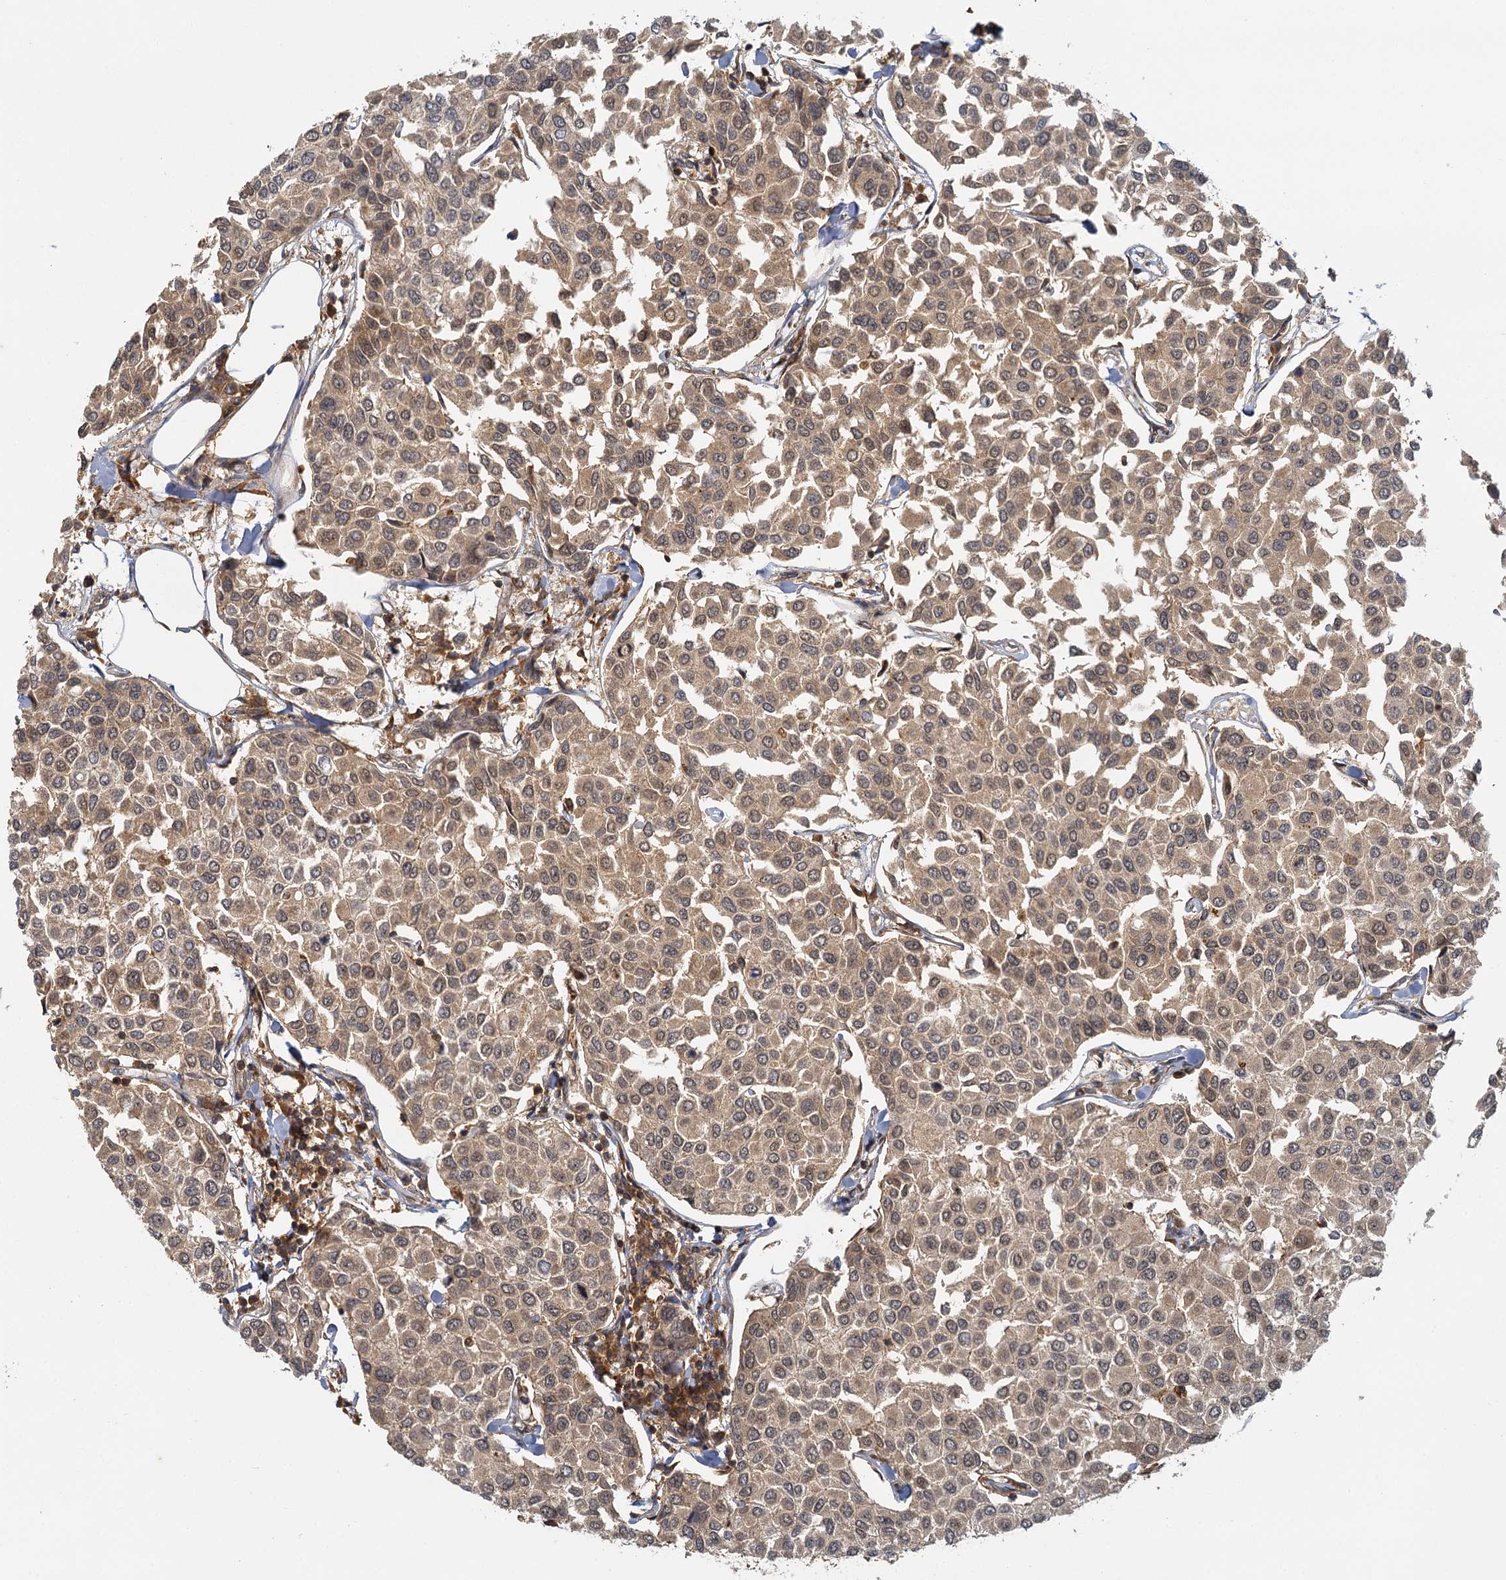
{"staining": {"intensity": "moderate", "quantity": ">75%", "location": "cytoplasmic/membranous,nuclear"}, "tissue": "breast cancer", "cell_type": "Tumor cells", "image_type": "cancer", "snomed": [{"axis": "morphology", "description": "Duct carcinoma"}, {"axis": "topography", "description": "Breast"}], "caption": "DAB (3,3'-diaminobenzidine) immunohistochemical staining of breast cancer shows moderate cytoplasmic/membranous and nuclear protein positivity in approximately >75% of tumor cells.", "gene": "ZNF549", "patient": {"sex": "female", "age": 55}}